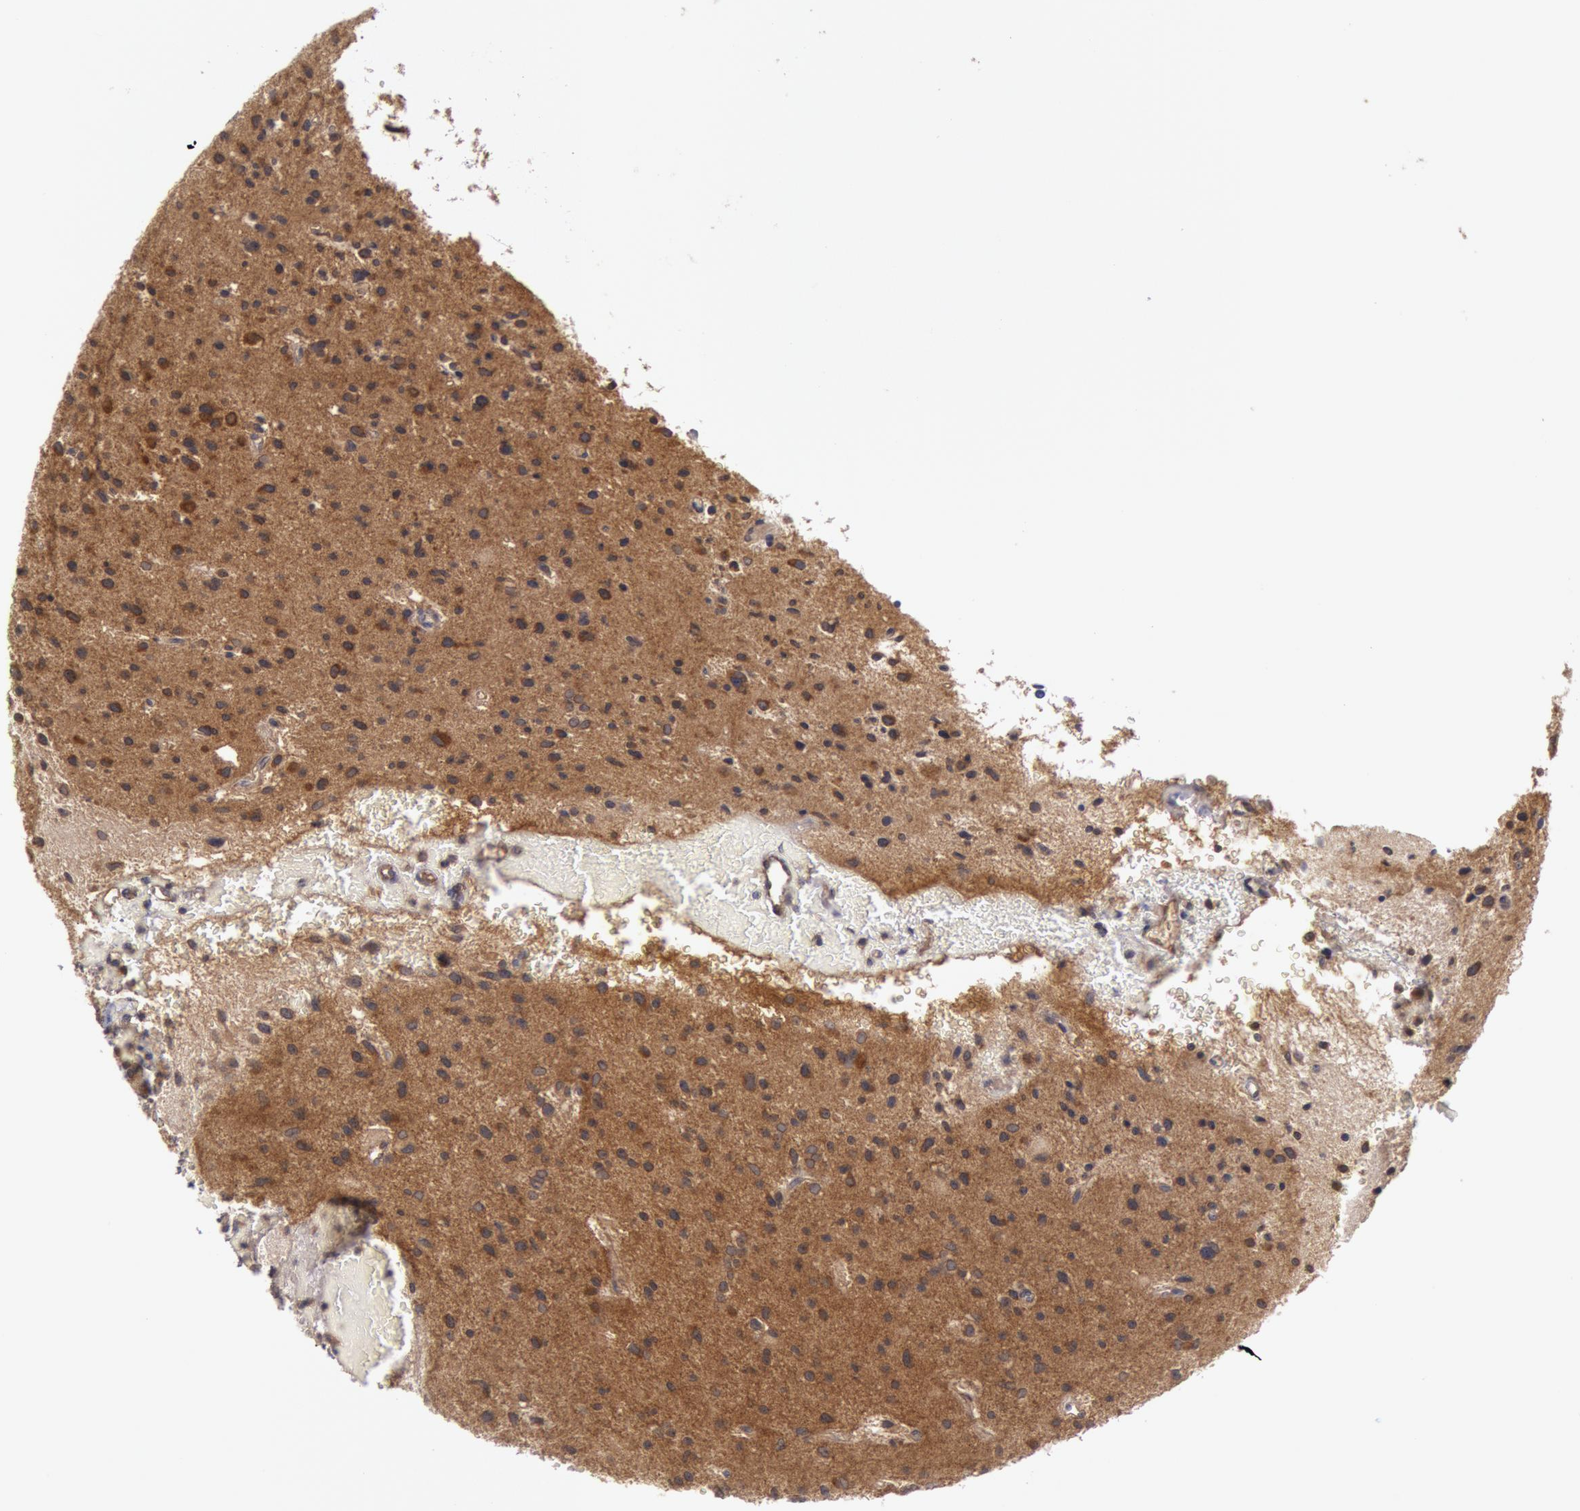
{"staining": {"intensity": "moderate", "quantity": "25%-75%", "location": "cytoplasmic/membranous"}, "tissue": "glioma", "cell_type": "Tumor cells", "image_type": "cancer", "snomed": [{"axis": "morphology", "description": "Glioma, malignant, Low grade"}, {"axis": "topography", "description": "Brain"}], "caption": "About 25%-75% of tumor cells in glioma demonstrate moderate cytoplasmic/membranous protein staining as visualized by brown immunohistochemical staining.", "gene": "BRAF", "patient": {"sex": "female", "age": 46}}